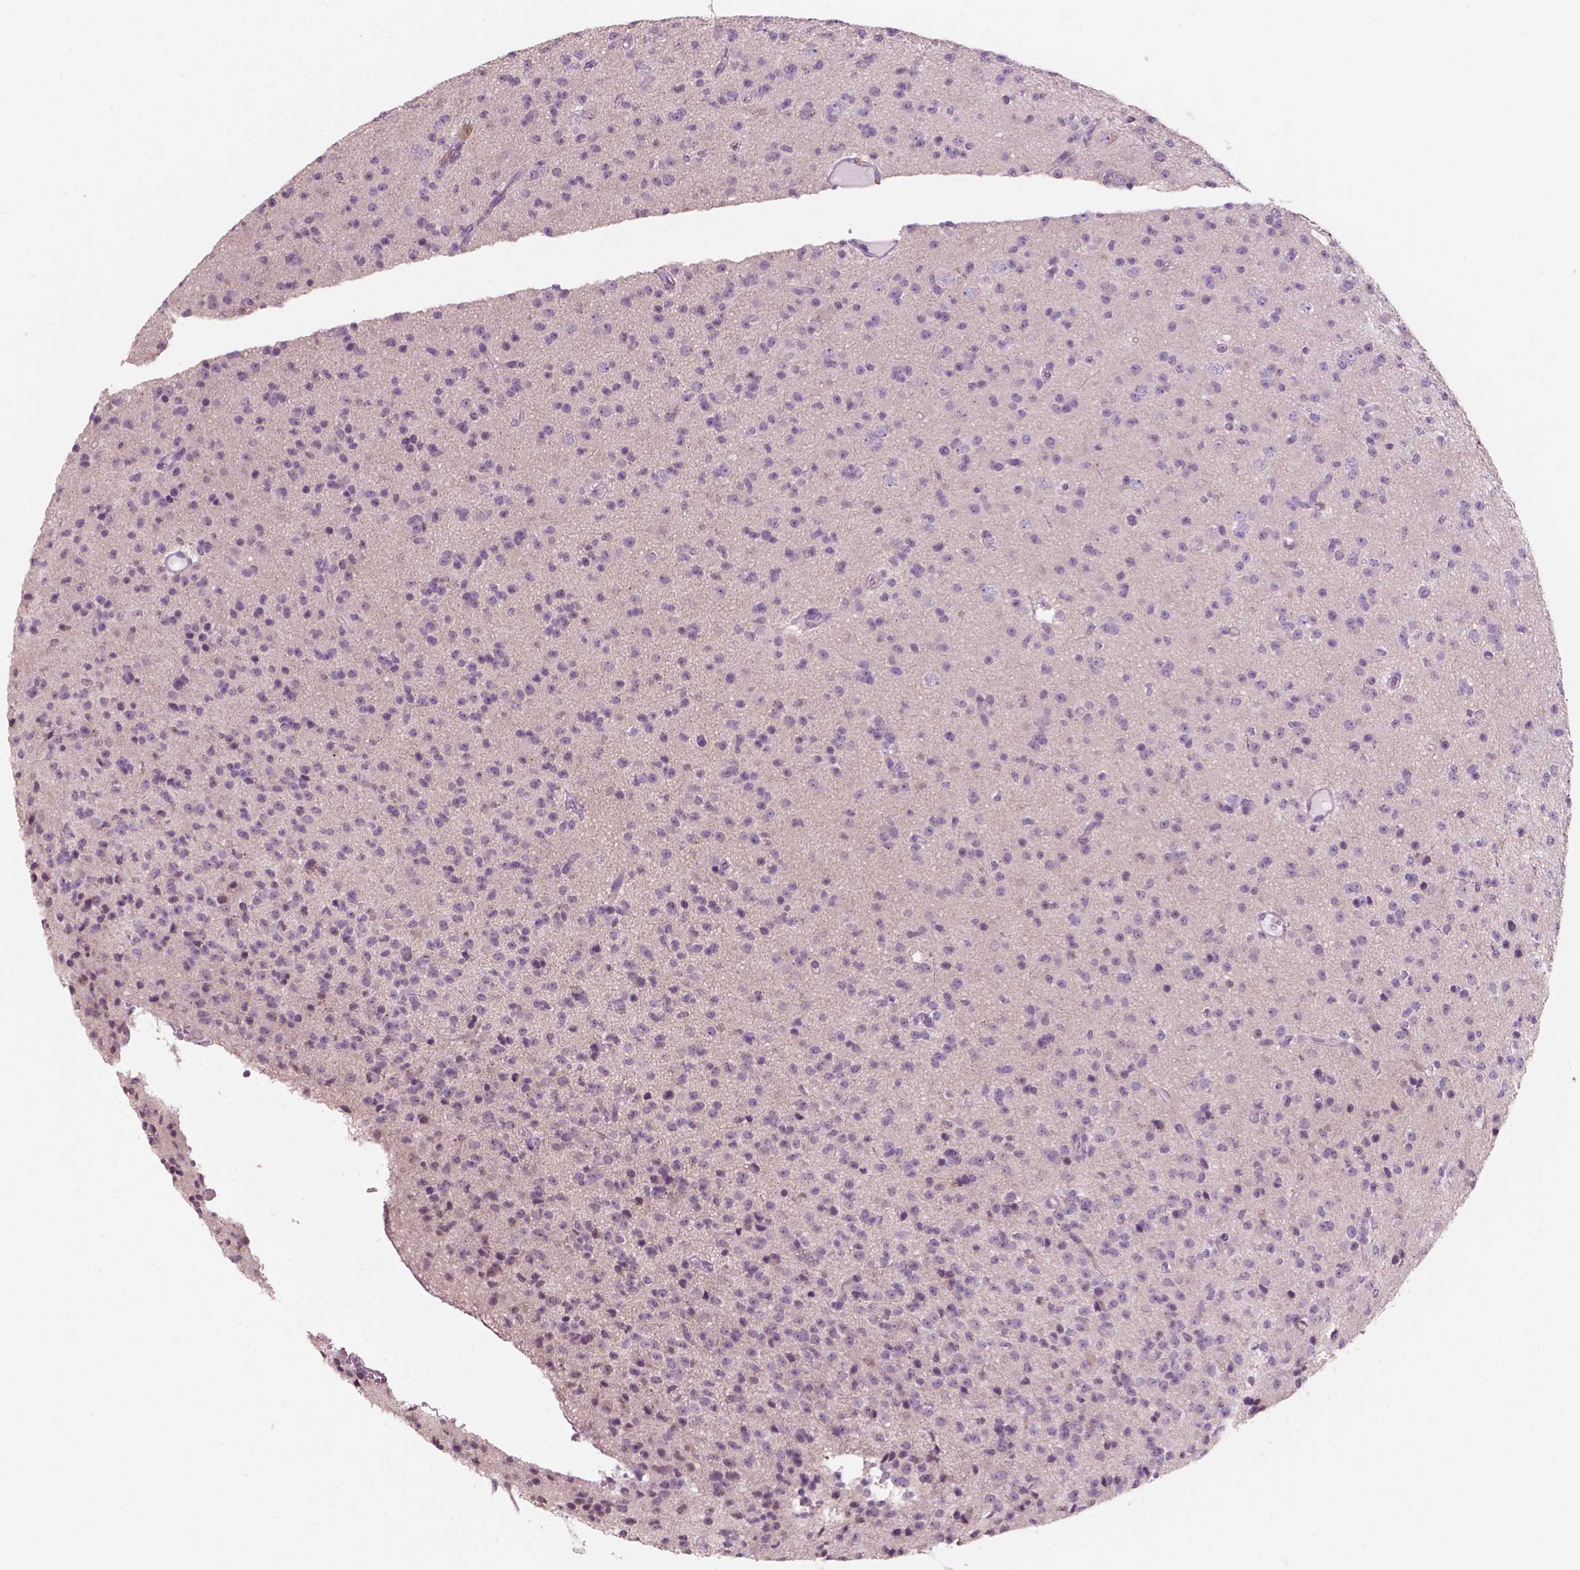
{"staining": {"intensity": "negative", "quantity": "none", "location": "none"}, "tissue": "glioma", "cell_type": "Tumor cells", "image_type": "cancer", "snomed": [{"axis": "morphology", "description": "Glioma, malignant, High grade"}, {"axis": "topography", "description": "Brain"}], "caption": "Immunohistochemistry (IHC) of glioma shows no positivity in tumor cells. Brightfield microscopy of immunohistochemistry (IHC) stained with DAB (brown) and hematoxylin (blue), captured at high magnification.", "gene": "AWAT1", "patient": {"sex": "male", "age": 36}}